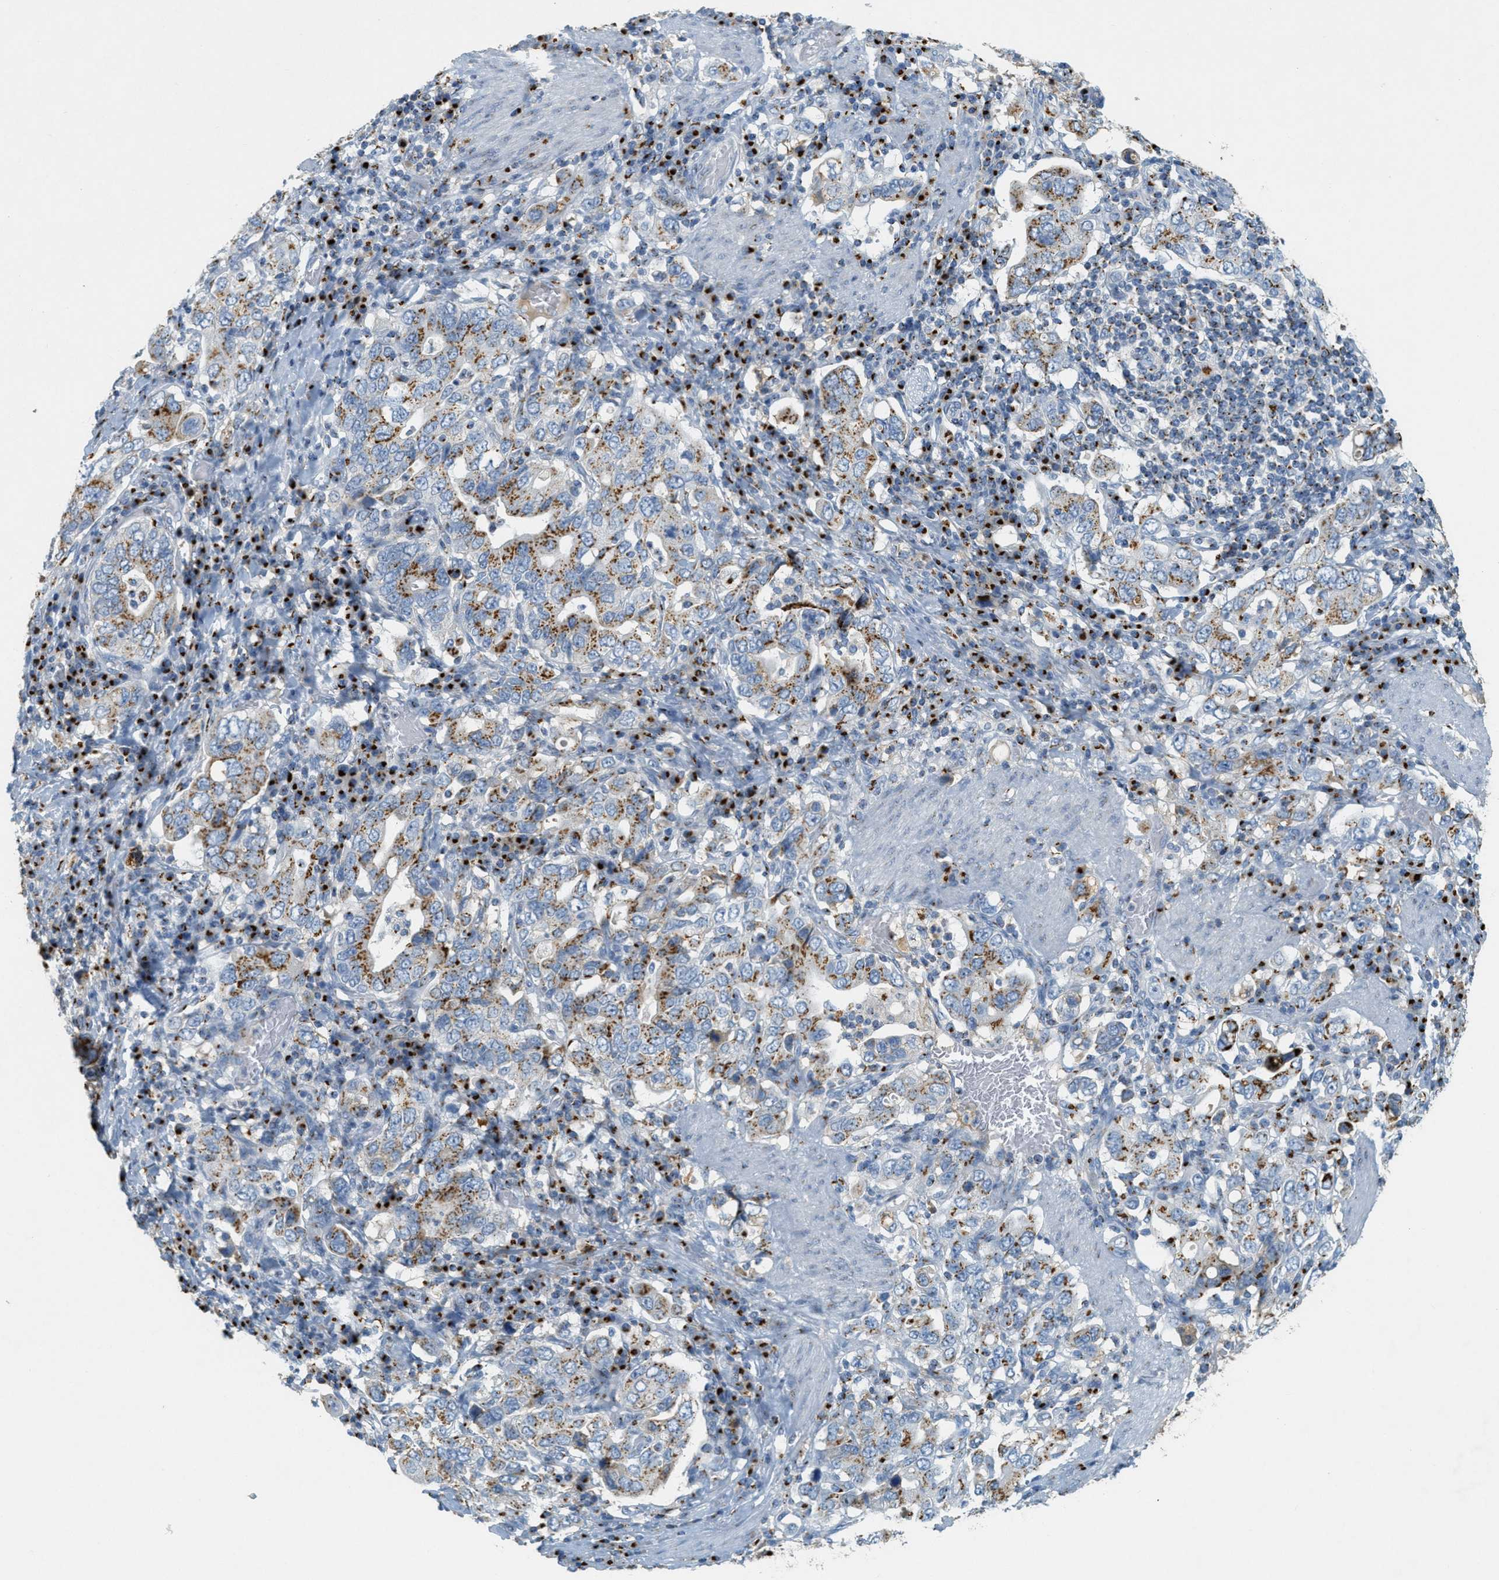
{"staining": {"intensity": "moderate", "quantity": ">75%", "location": "cytoplasmic/membranous"}, "tissue": "stomach cancer", "cell_type": "Tumor cells", "image_type": "cancer", "snomed": [{"axis": "morphology", "description": "Adenocarcinoma, NOS"}, {"axis": "topography", "description": "Stomach, upper"}], "caption": "DAB immunohistochemical staining of stomach cancer (adenocarcinoma) displays moderate cytoplasmic/membranous protein positivity in approximately >75% of tumor cells. Nuclei are stained in blue.", "gene": "ENTPD4", "patient": {"sex": "male", "age": 62}}